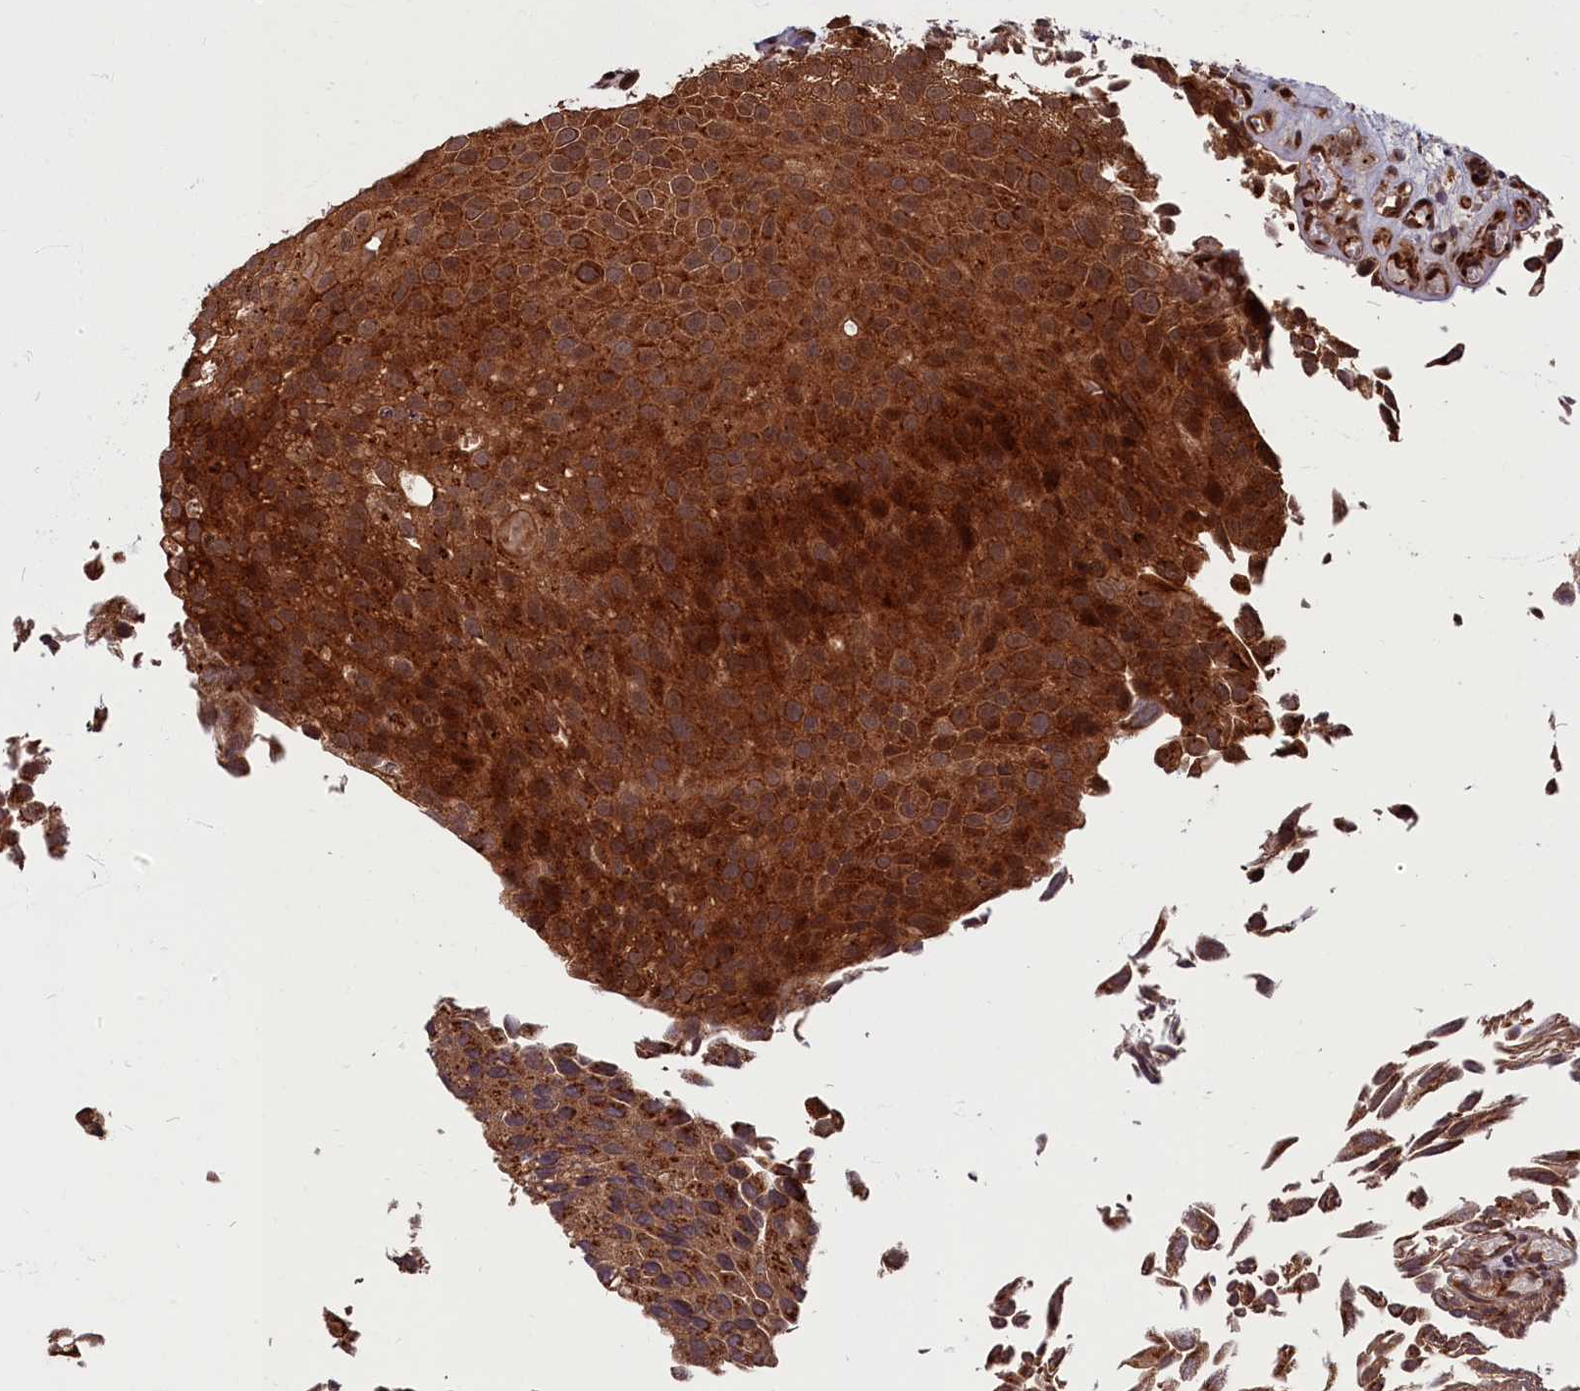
{"staining": {"intensity": "strong", "quantity": ">75%", "location": "cytoplasmic/membranous"}, "tissue": "urothelial cancer", "cell_type": "Tumor cells", "image_type": "cancer", "snomed": [{"axis": "morphology", "description": "Urothelial carcinoma, Low grade"}, {"axis": "topography", "description": "Urinary bladder"}], "caption": "A high amount of strong cytoplasmic/membranous positivity is seen in approximately >75% of tumor cells in urothelial carcinoma (low-grade) tissue.", "gene": "MYCBP", "patient": {"sex": "male", "age": 89}}